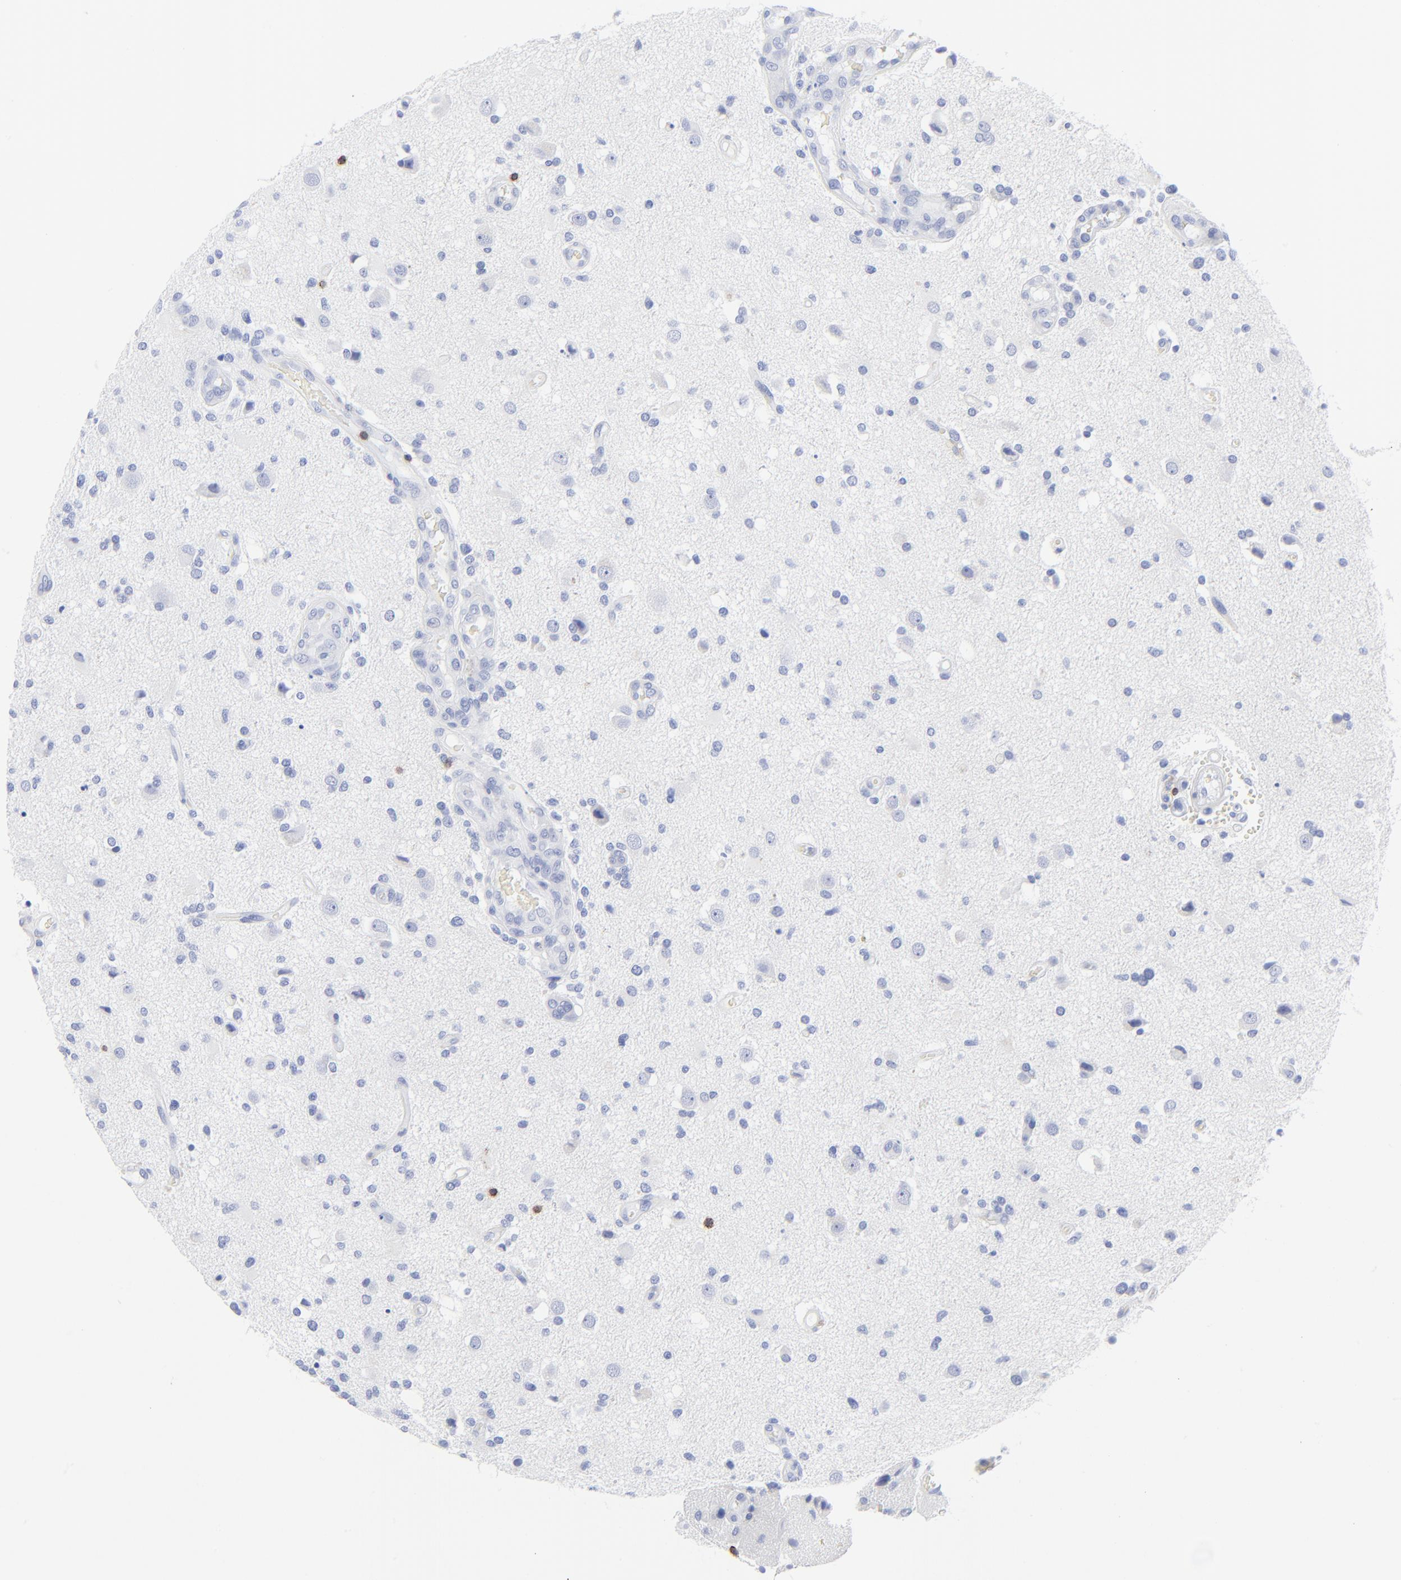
{"staining": {"intensity": "negative", "quantity": "none", "location": "none"}, "tissue": "glioma", "cell_type": "Tumor cells", "image_type": "cancer", "snomed": [{"axis": "morphology", "description": "Normal tissue, NOS"}, {"axis": "morphology", "description": "Glioma, malignant, High grade"}, {"axis": "topography", "description": "Cerebral cortex"}], "caption": "DAB immunohistochemical staining of human high-grade glioma (malignant) exhibits no significant positivity in tumor cells.", "gene": "LCK", "patient": {"sex": "male", "age": 75}}